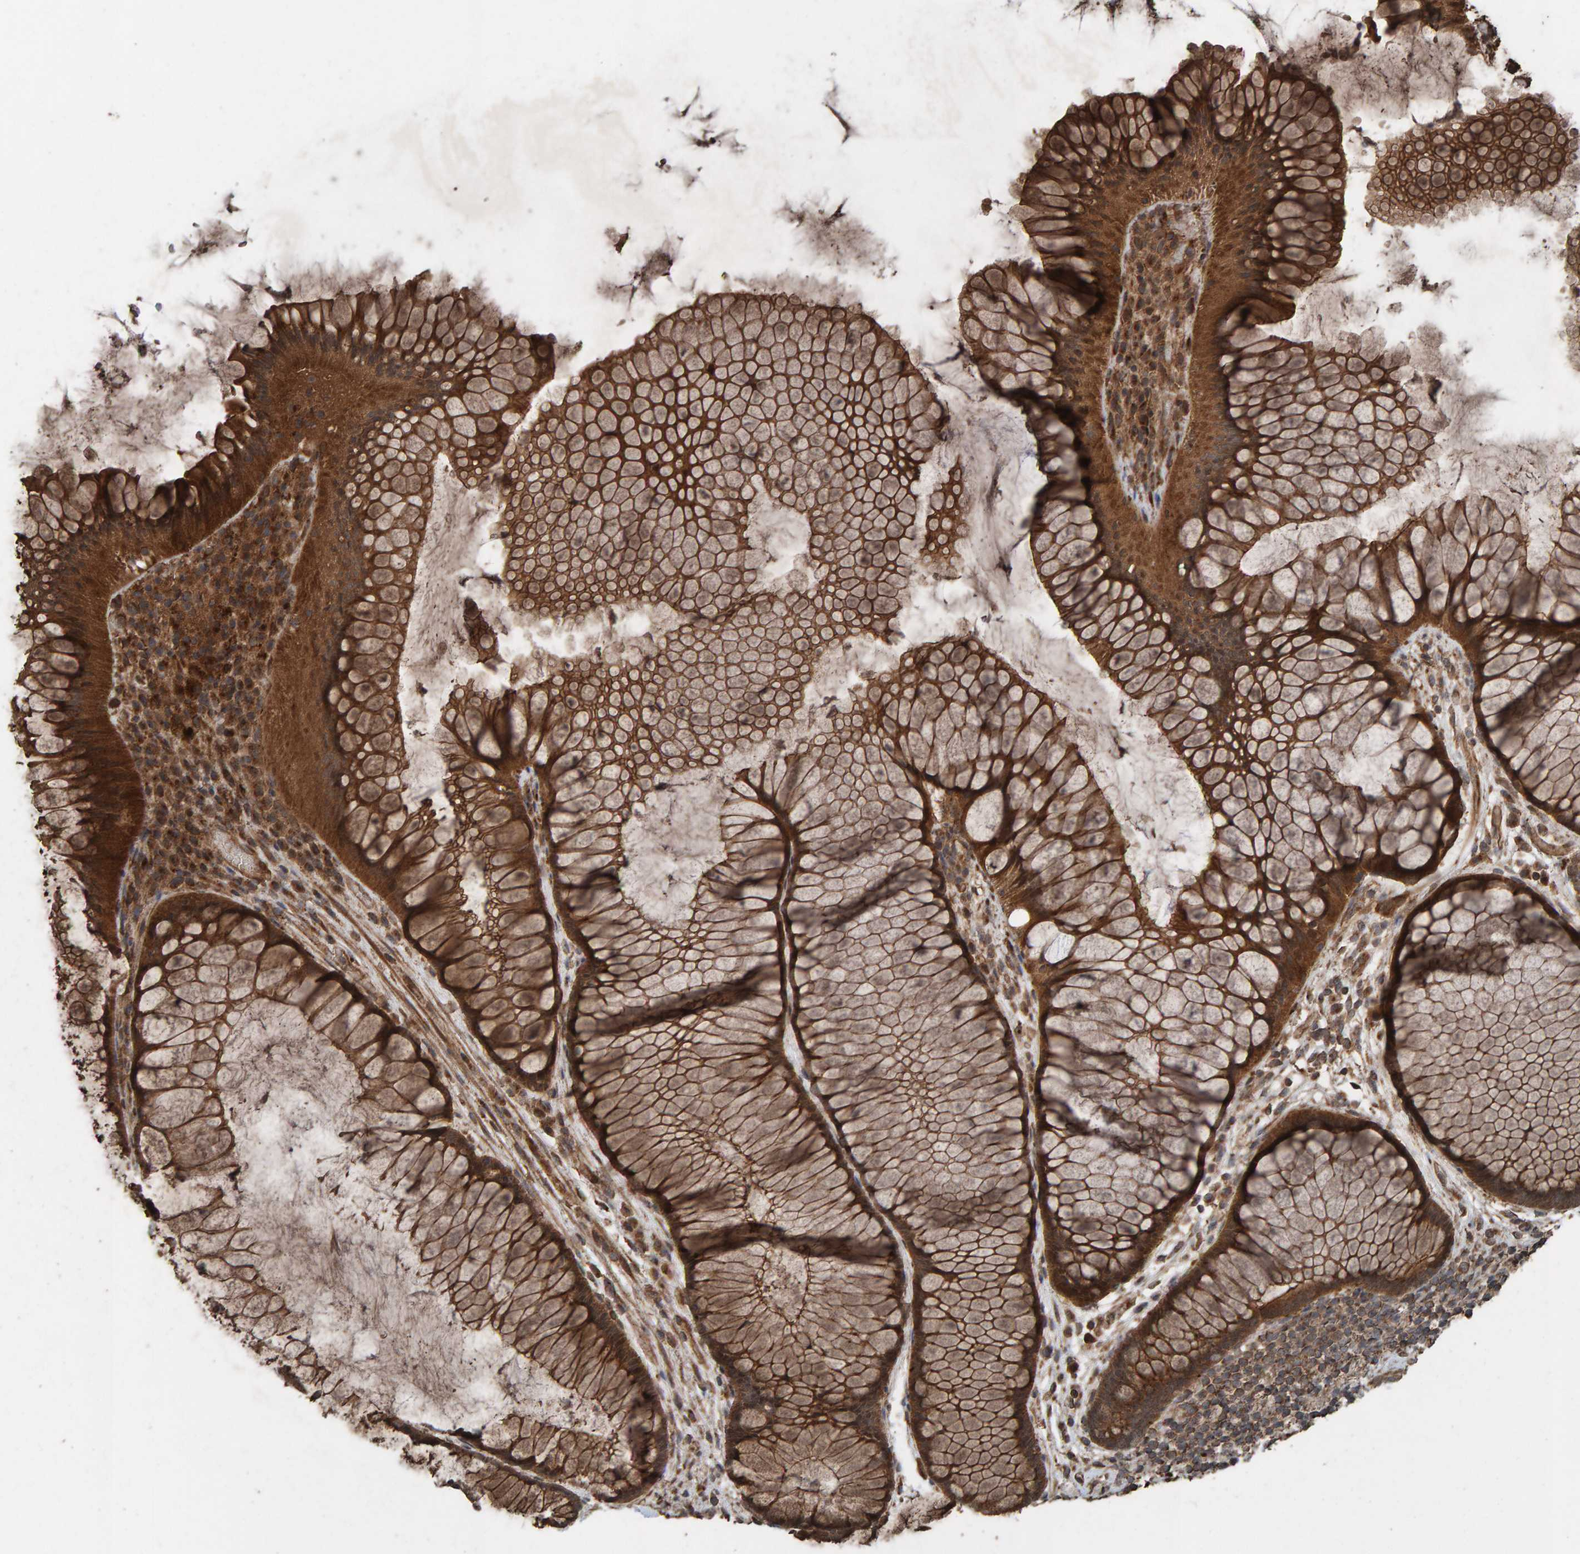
{"staining": {"intensity": "moderate", "quantity": ">75%", "location": "cytoplasmic/membranous"}, "tissue": "rectum", "cell_type": "Glandular cells", "image_type": "normal", "snomed": [{"axis": "morphology", "description": "Normal tissue, NOS"}, {"axis": "topography", "description": "Rectum"}], "caption": "Normal rectum reveals moderate cytoplasmic/membranous staining in about >75% of glandular cells, visualized by immunohistochemistry.", "gene": "DUS1L", "patient": {"sex": "male", "age": 51}}